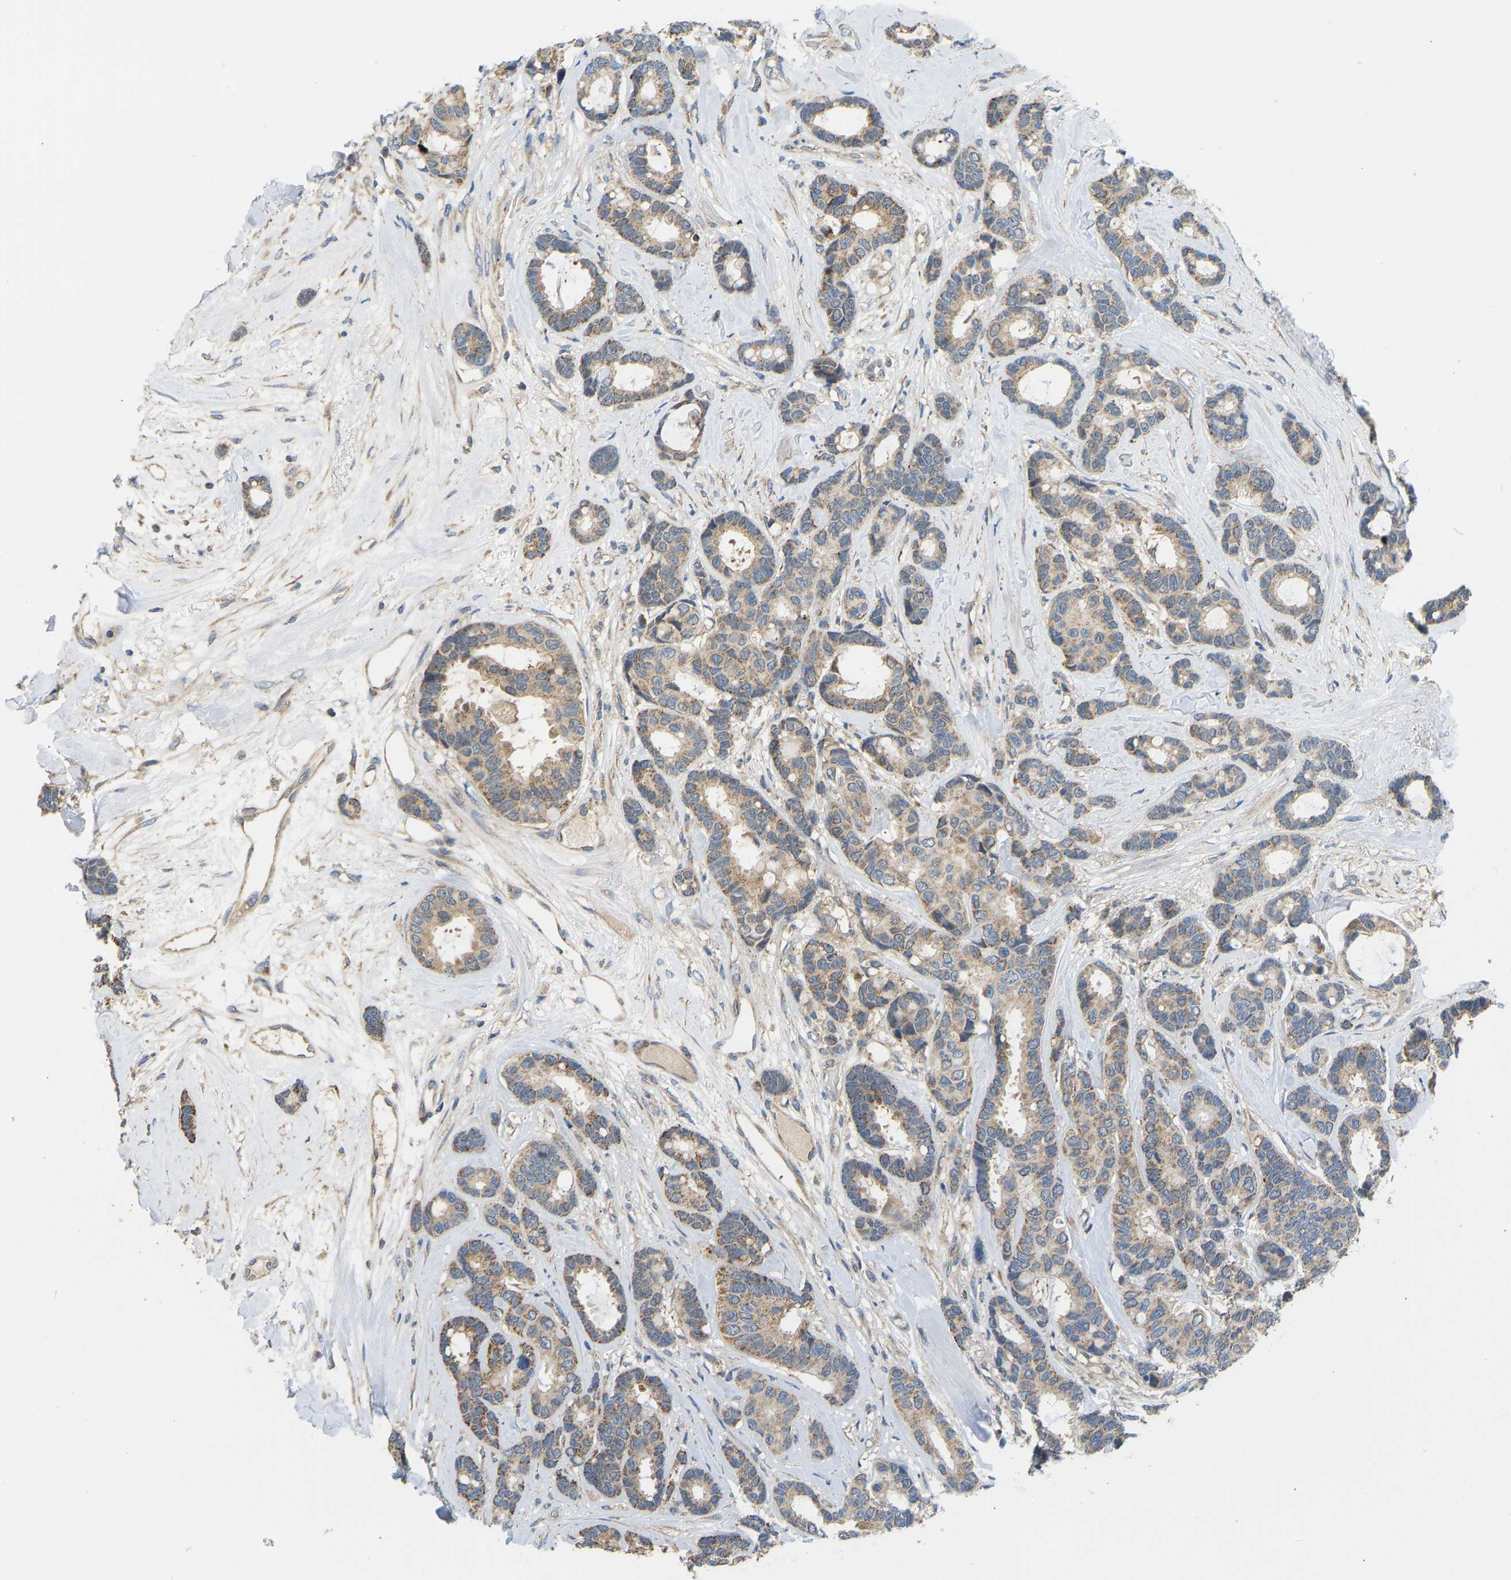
{"staining": {"intensity": "weak", "quantity": ">75%", "location": "cytoplasmic/membranous"}, "tissue": "breast cancer", "cell_type": "Tumor cells", "image_type": "cancer", "snomed": [{"axis": "morphology", "description": "Duct carcinoma"}, {"axis": "topography", "description": "Breast"}], "caption": "There is low levels of weak cytoplasmic/membranous positivity in tumor cells of breast cancer (infiltrating ductal carcinoma), as demonstrated by immunohistochemical staining (brown color).", "gene": "RBP1", "patient": {"sex": "female", "age": 87}}